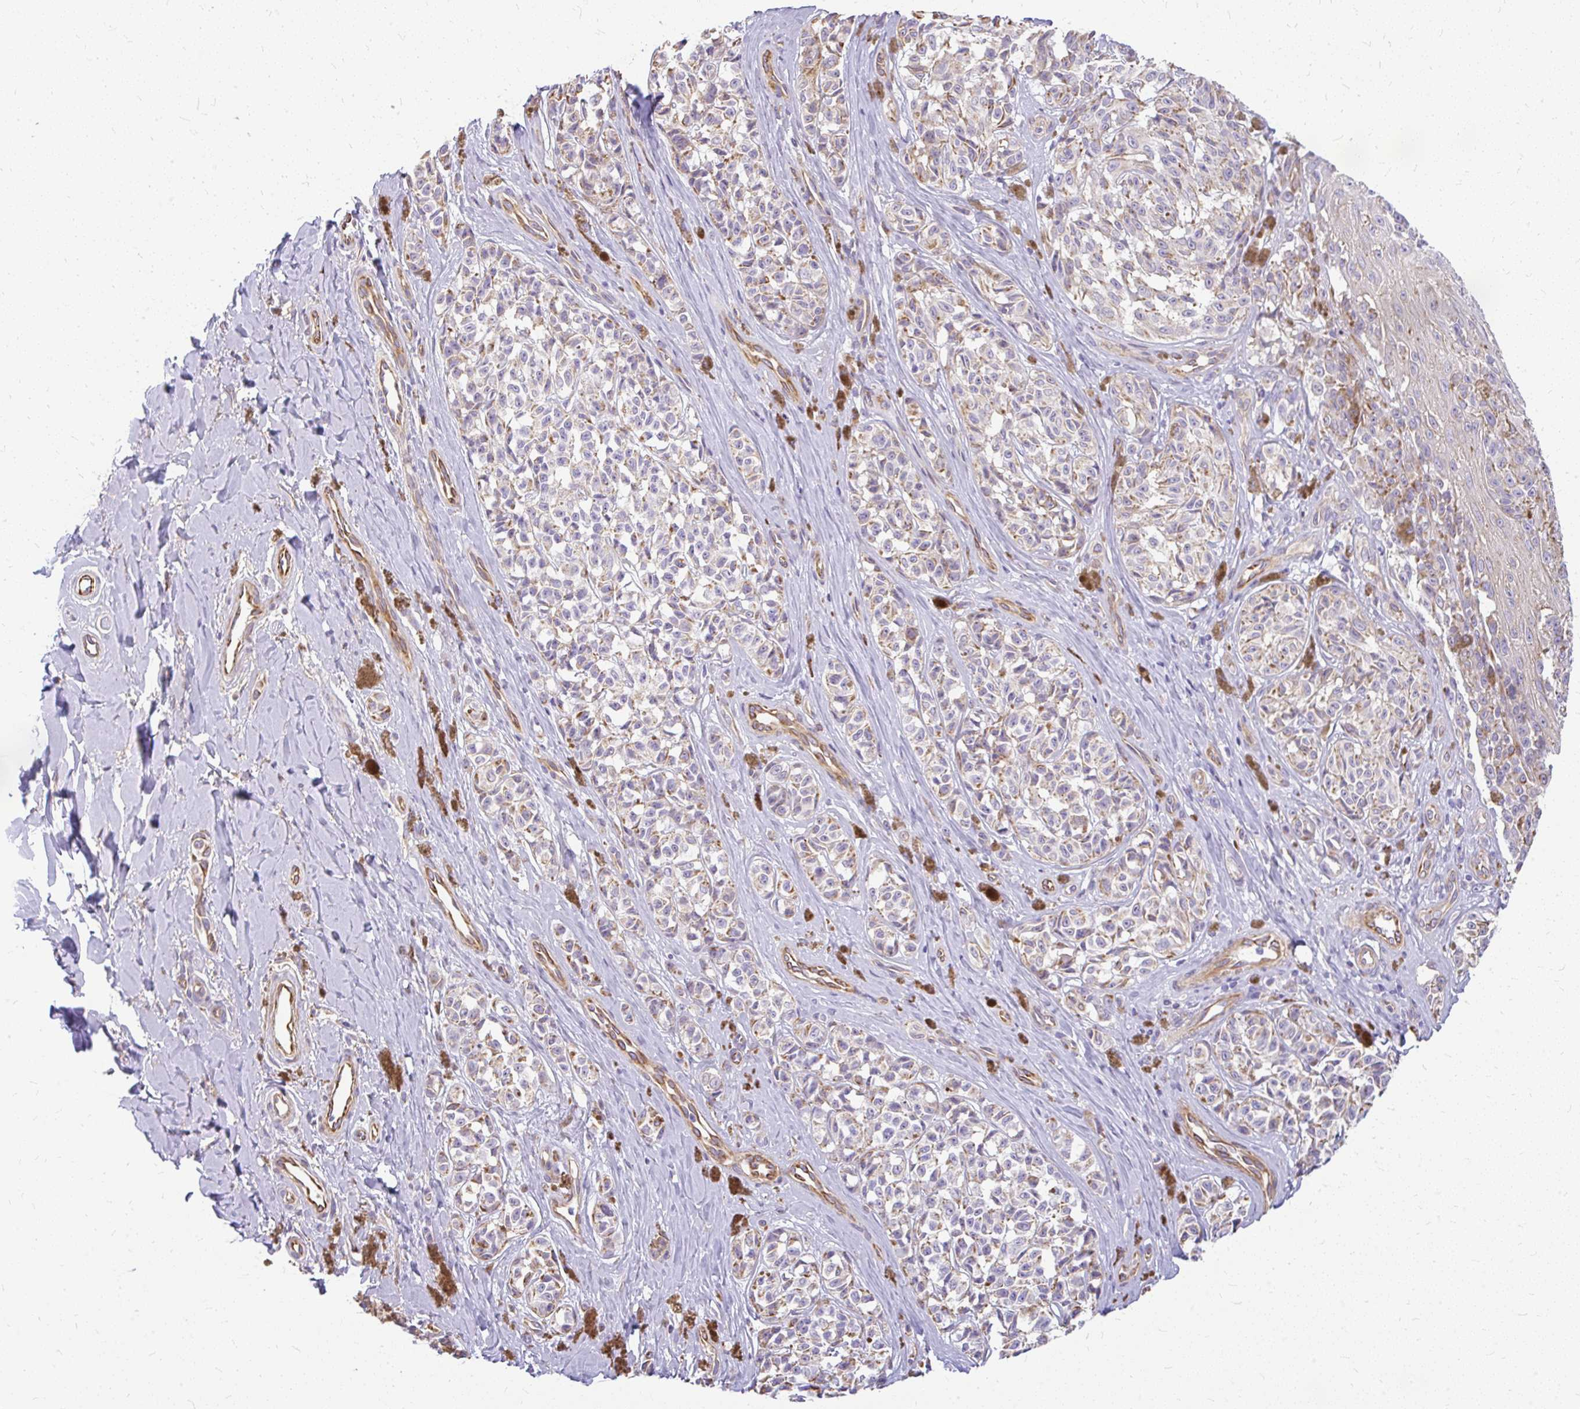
{"staining": {"intensity": "weak", "quantity": "25%-75%", "location": "cytoplasmic/membranous"}, "tissue": "melanoma", "cell_type": "Tumor cells", "image_type": "cancer", "snomed": [{"axis": "morphology", "description": "Malignant melanoma, NOS"}, {"axis": "topography", "description": "Skin"}], "caption": "The photomicrograph shows a brown stain indicating the presence of a protein in the cytoplasmic/membranous of tumor cells in melanoma.", "gene": "FAM83C", "patient": {"sex": "female", "age": 65}}